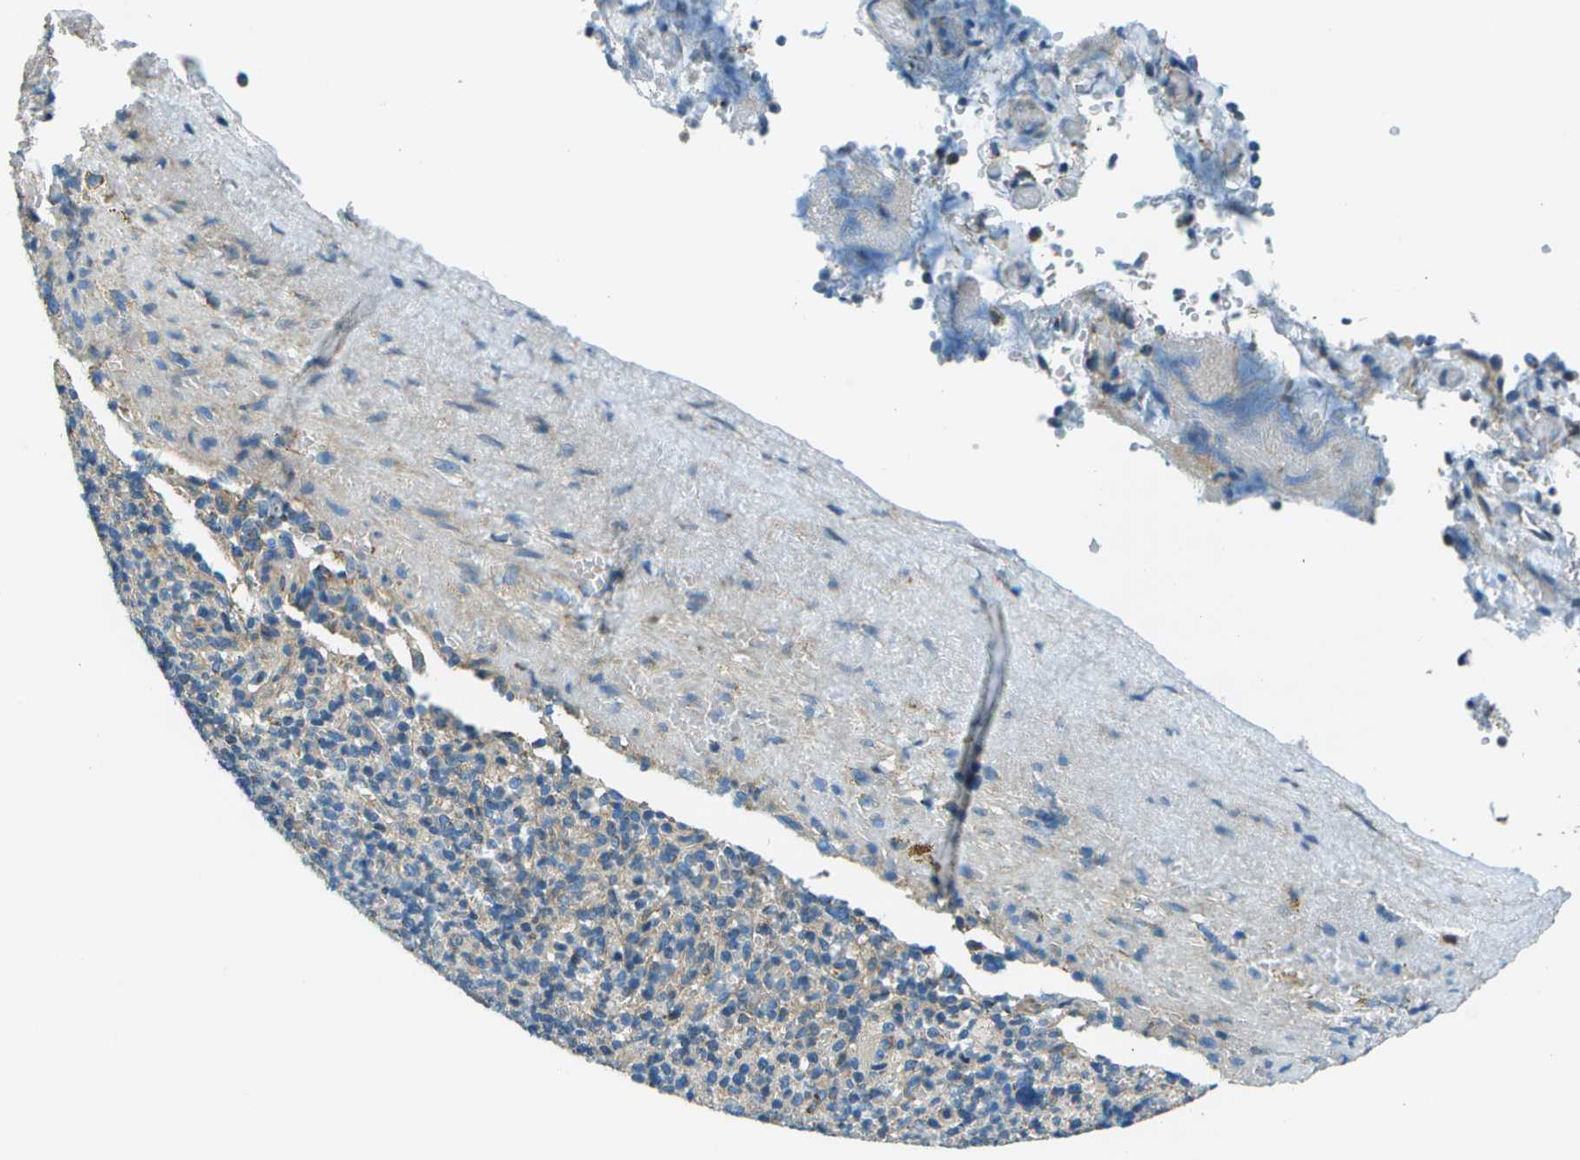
{"staining": {"intensity": "weak", "quantity": "25%-75%", "location": "cytoplasmic/membranous"}, "tissue": "spleen", "cell_type": "Cells in red pulp", "image_type": "normal", "snomed": [{"axis": "morphology", "description": "Normal tissue, NOS"}, {"axis": "topography", "description": "Spleen"}], "caption": "Approximately 25%-75% of cells in red pulp in normal spleen show weak cytoplasmic/membranous protein positivity as visualized by brown immunohistochemical staining.", "gene": "TMEM51", "patient": {"sex": "female", "age": 74}}